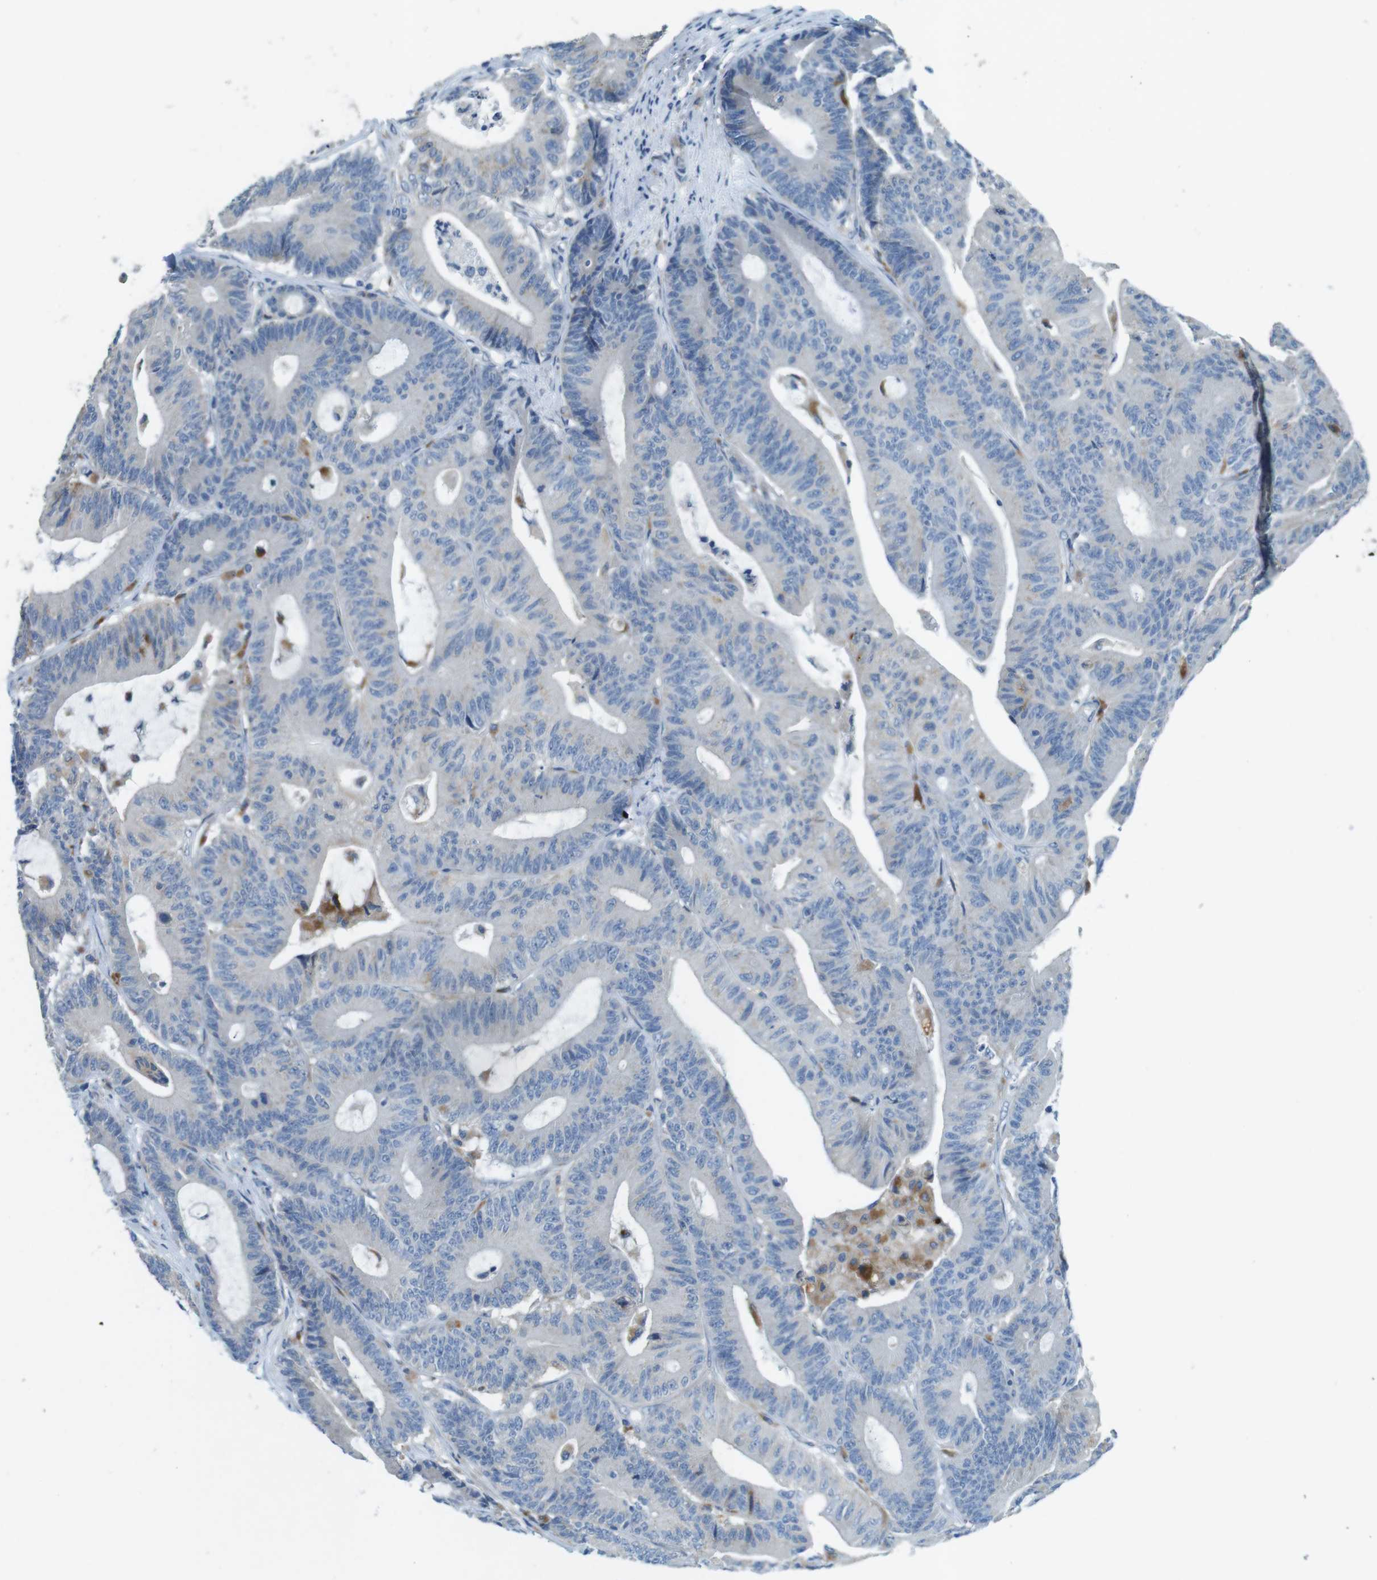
{"staining": {"intensity": "negative", "quantity": "none", "location": "none"}, "tissue": "colorectal cancer", "cell_type": "Tumor cells", "image_type": "cancer", "snomed": [{"axis": "morphology", "description": "Adenocarcinoma, NOS"}, {"axis": "topography", "description": "Colon"}], "caption": "A histopathology image of human adenocarcinoma (colorectal) is negative for staining in tumor cells.", "gene": "TYW1", "patient": {"sex": "female", "age": 84}}